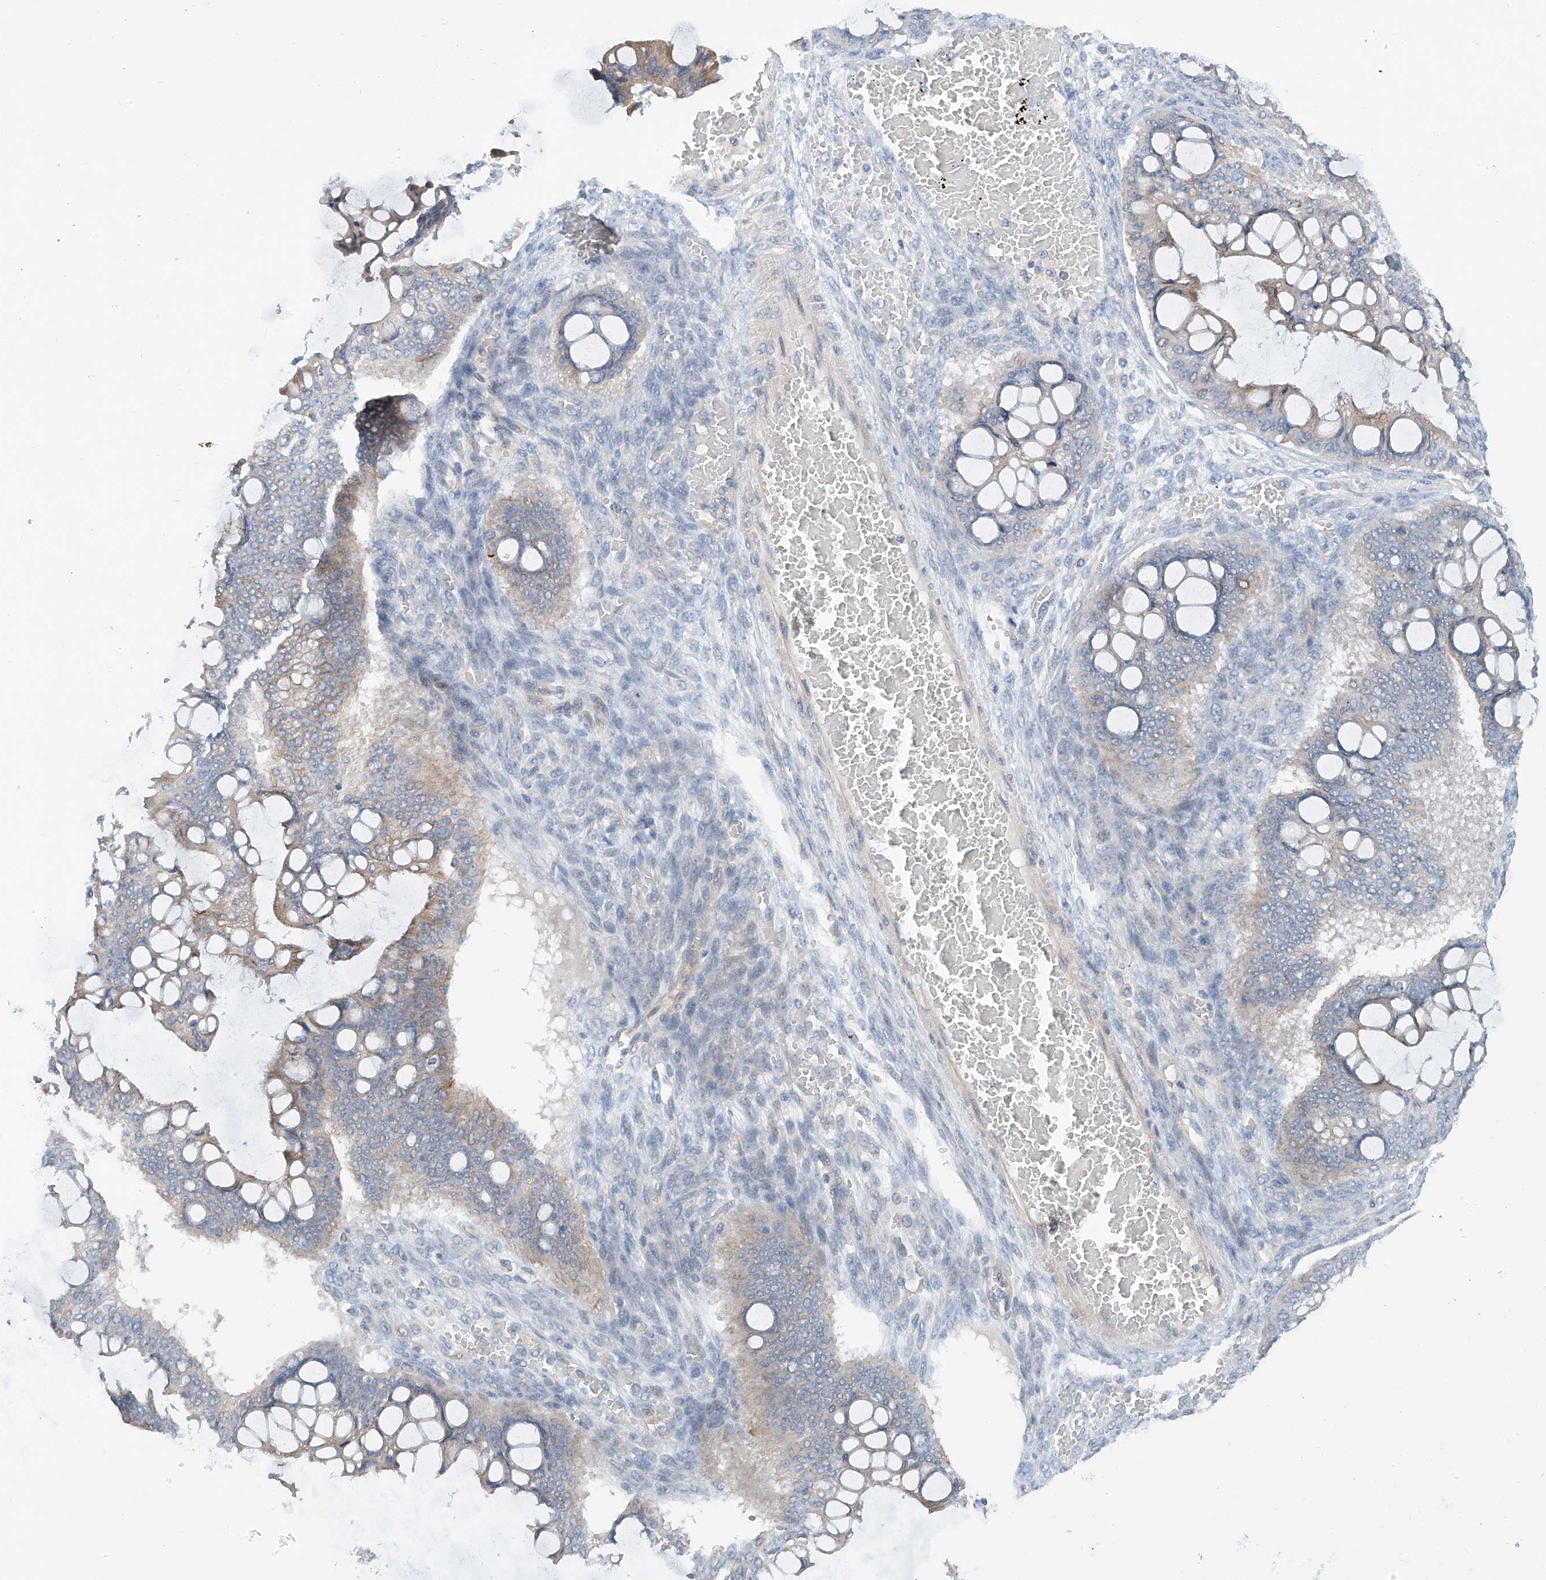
{"staining": {"intensity": "weak", "quantity": "<25%", "location": "cytoplasmic/membranous"}, "tissue": "ovarian cancer", "cell_type": "Tumor cells", "image_type": "cancer", "snomed": [{"axis": "morphology", "description": "Cystadenocarcinoma, mucinous, NOS"}, {"axis": "topography", "description": "Ovary"}], "caption": "Tumor cells show no significant protein positivity in mucinous cystadenocarcinoma (ovarian).", "gene": "RPAIN", "patient": {"sex": "female", "age": 73}}